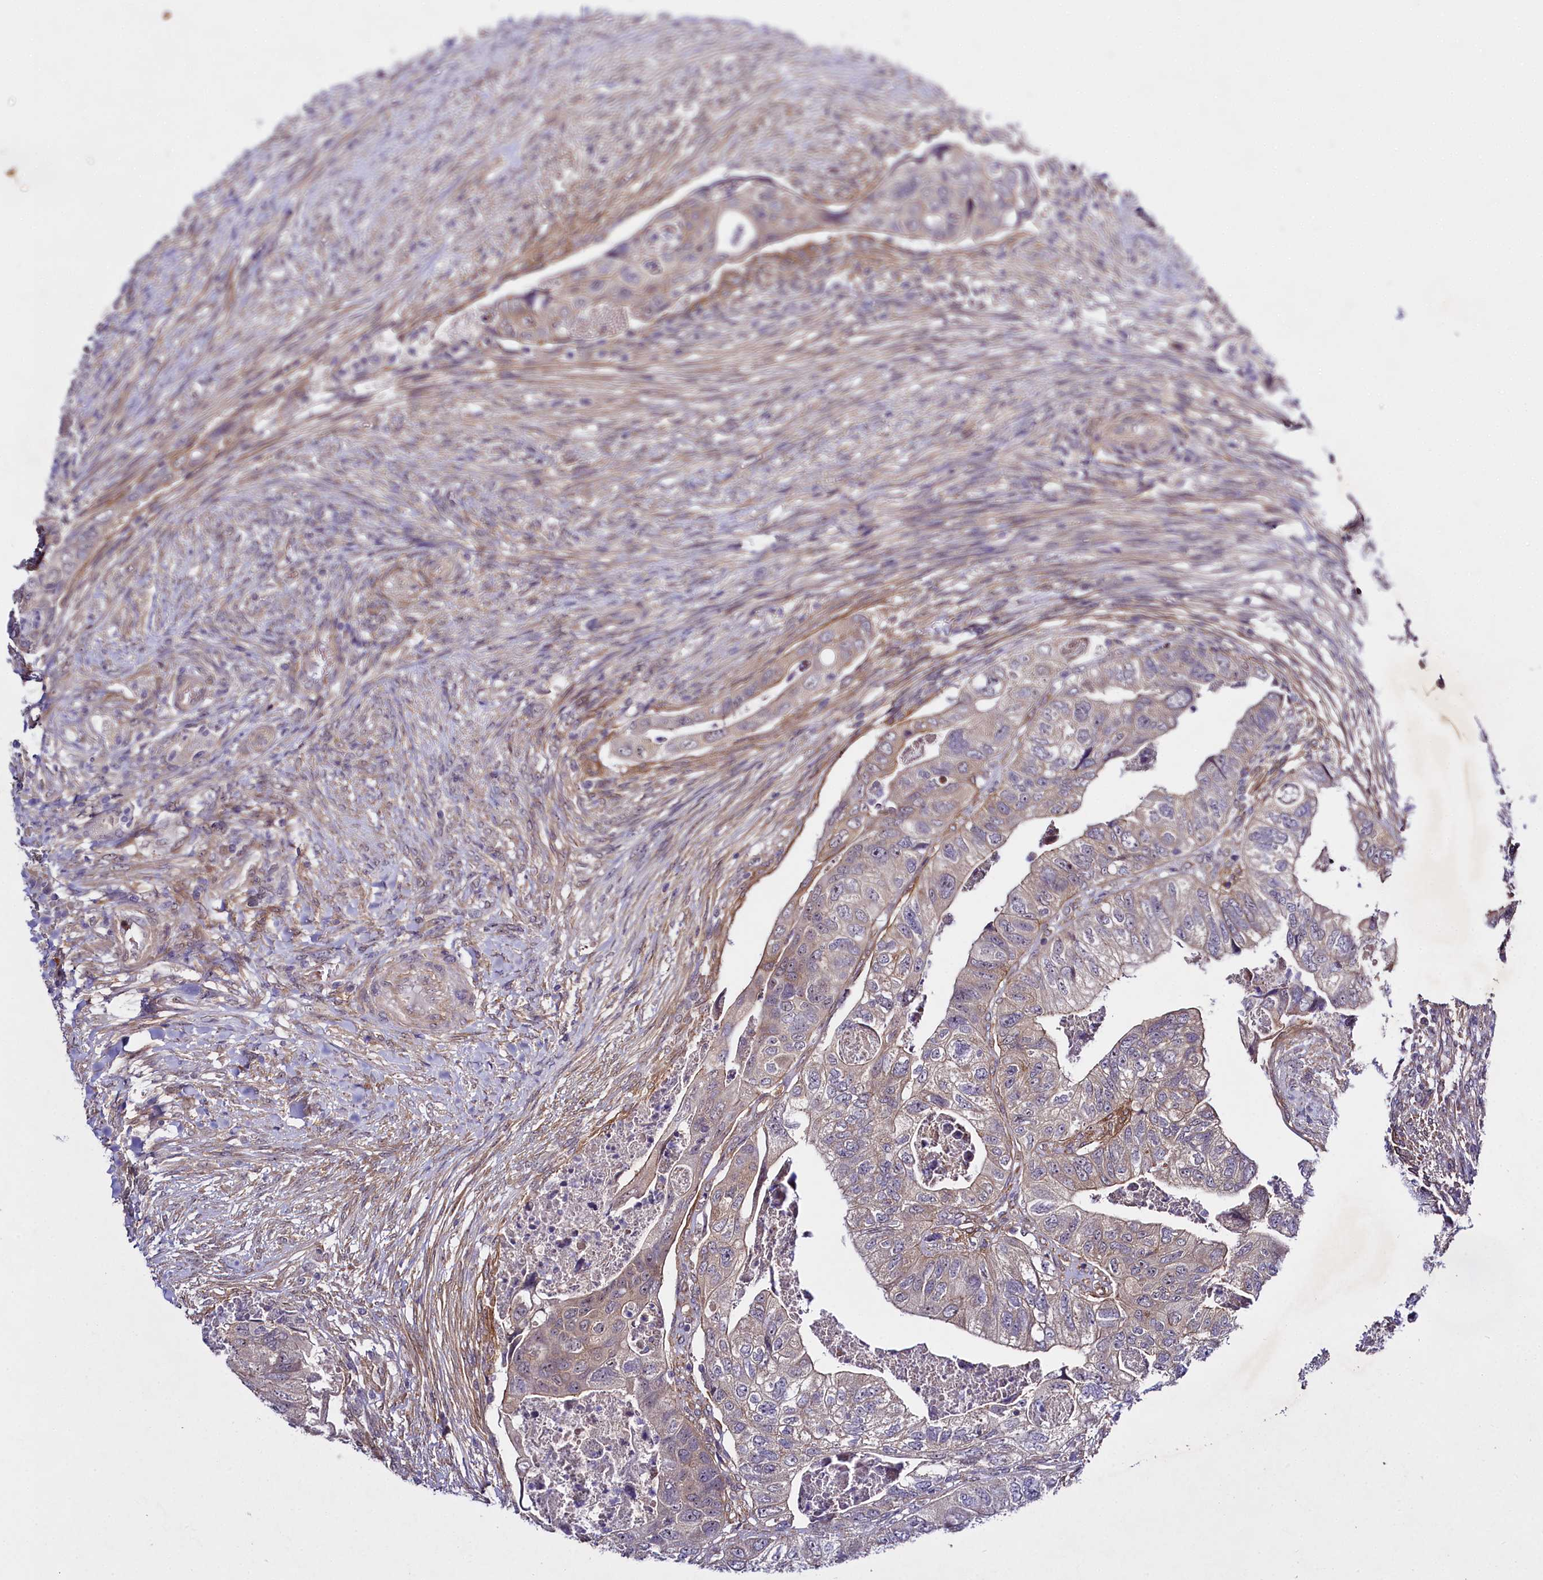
{"staining": {"intensity": "weak", "quantity": "<25%", "location": "cytoplasmic/membranous"}, "tissue": "colorectal cancer", "cell_type": "Tumor cells", "image_type": "cancer", "snomed": [{"axis": "morphology", "description": "Adenocarcinoma, NOS"}, {"axis": "topography", "description": "Rectum"}], "caption": "The histopathology image displays no staining of tumor cells in colorectal cancer (adenocarcinoma). (Immunohistochemistry, brightfield microscopy, high magnification).", "gene": "PHLDB1", "patient": {"sex": "male", "age": 63}}